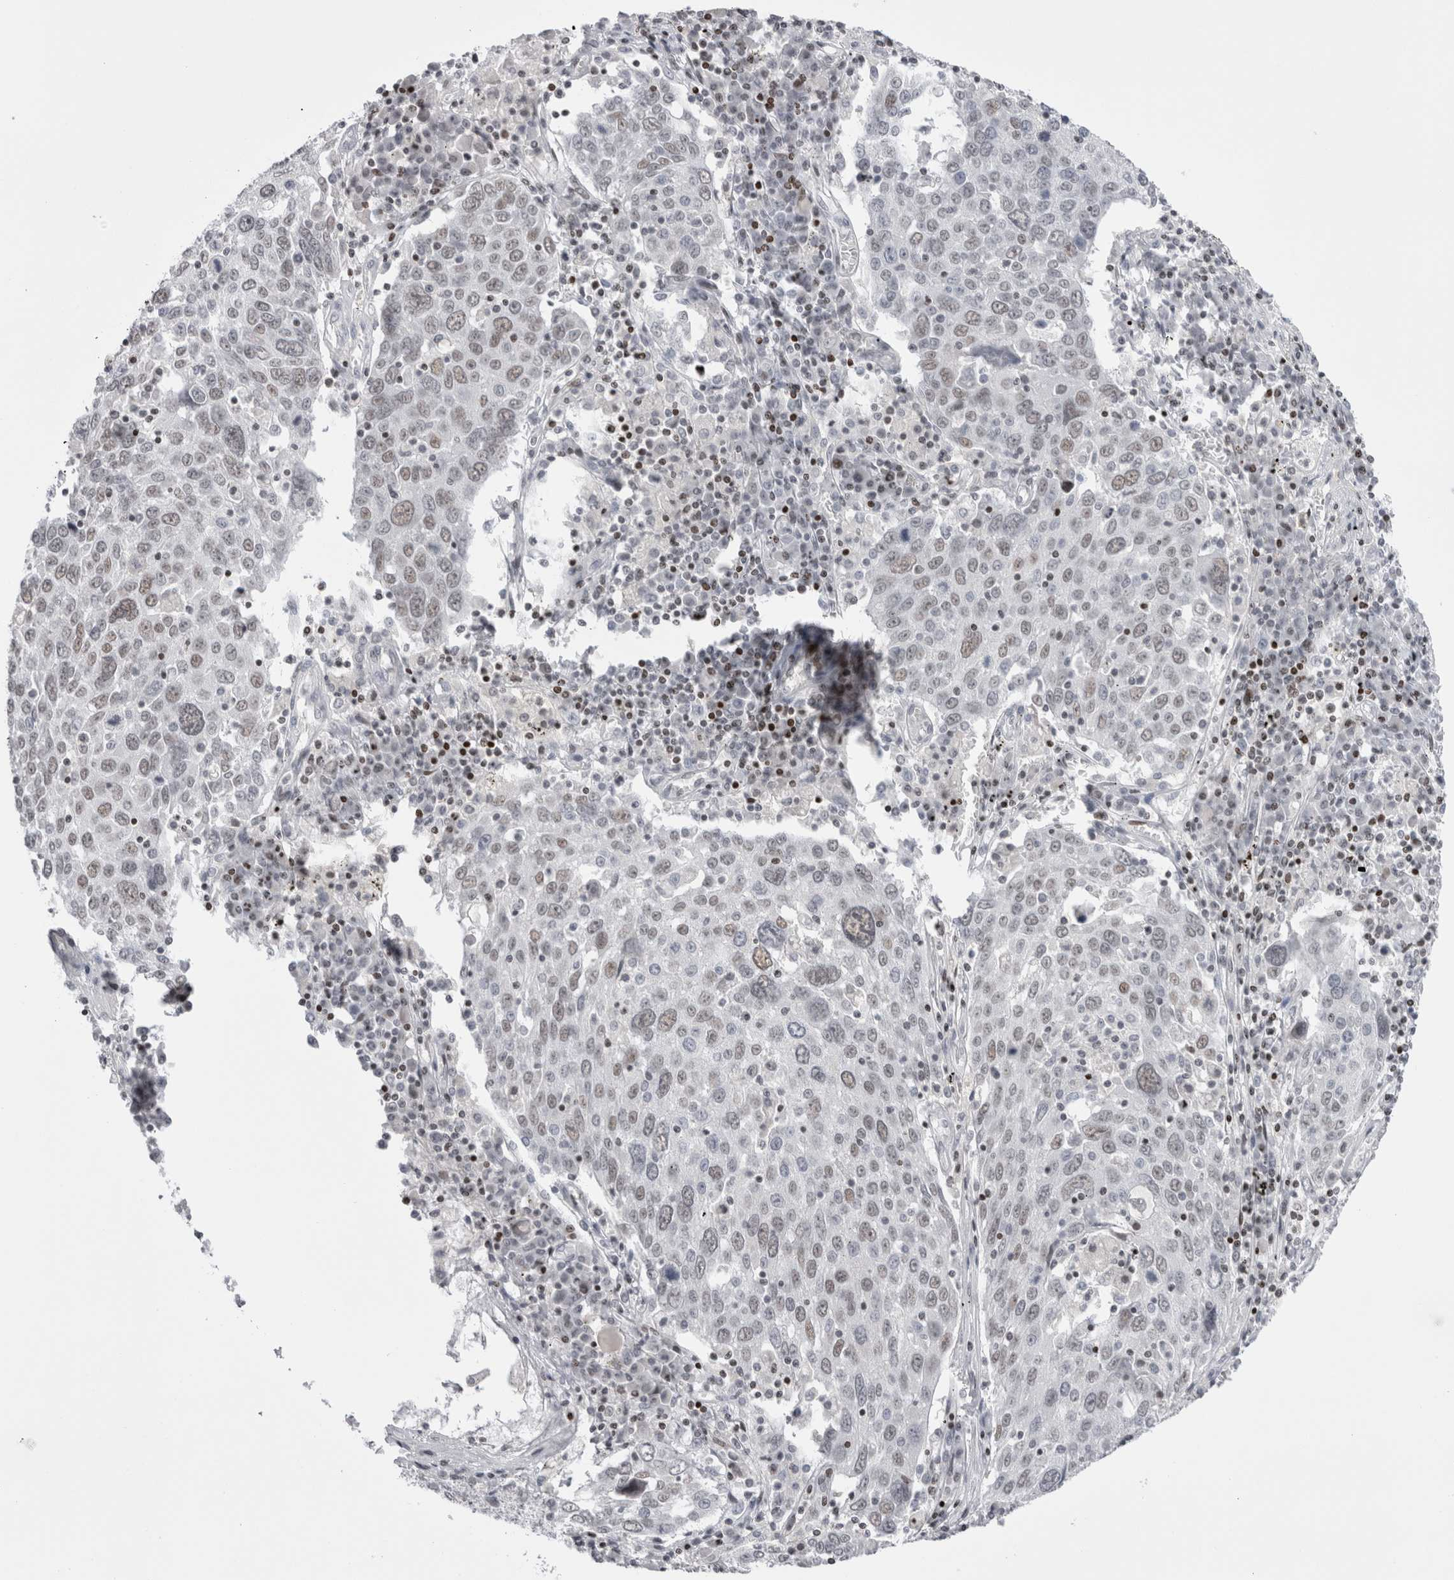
{"staining": {"intensity": "weak", "quantity": "<25%", "location": "nuclear"}, "tissue": "lung cancer", "cell_type": "Tumor cells", "image_type": "cancer", "snomed": [{"axis": "morphology", "description": "Squamous cell carcinoma, NOS"}, {"axis": "topography", "description": "Lung"}], "caption": "Tumor cells show no significant protein expression in lung cancer (squamous cell carcinoma).", "gene": "FNDC8", "patient": {"sex": "male", "age": 65}}